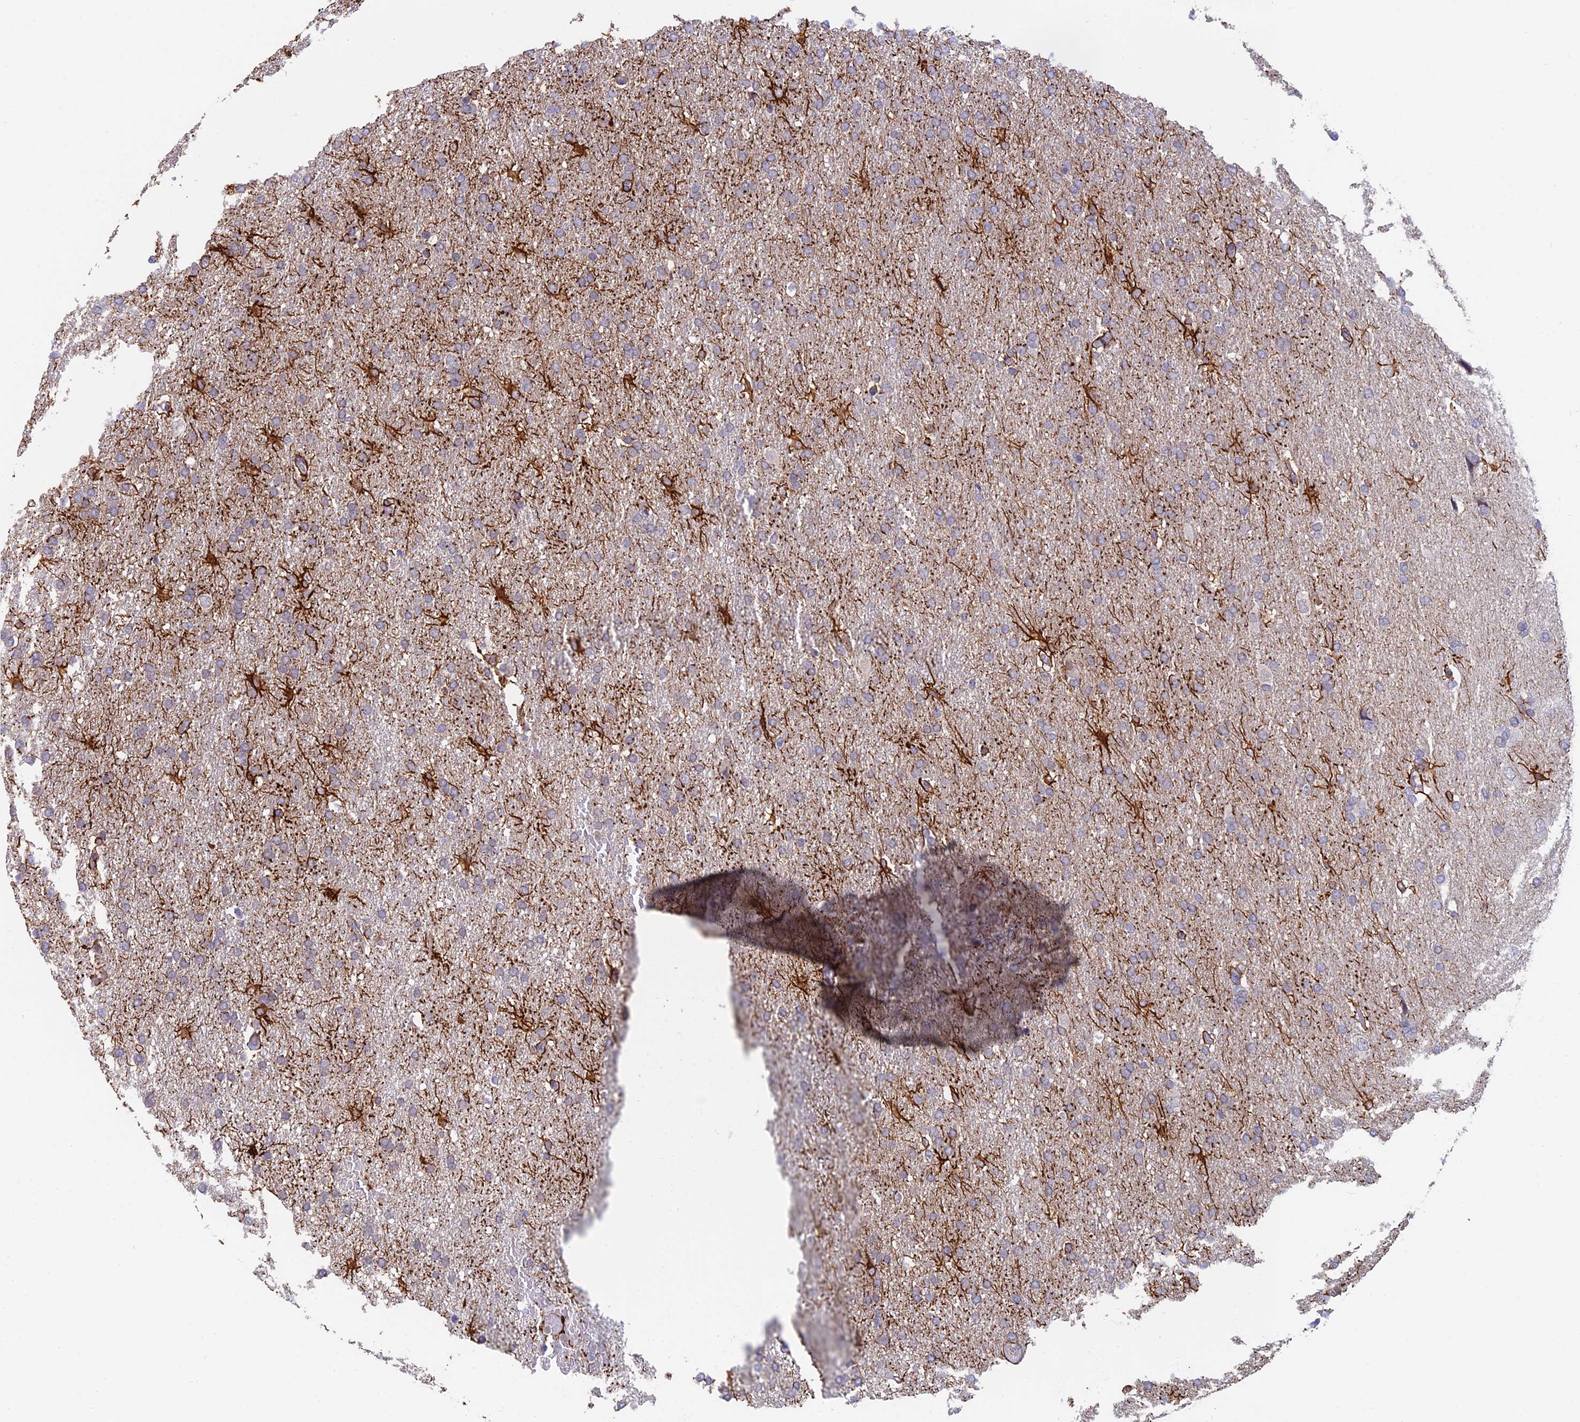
{"staining": {"intensity": "moderate", "quantity": "<25%", "location": "cytoplasmic/membranous"}, "tissue": "glioma", "cell_type": "Tumor cells", "image_type": "cancer", "snomed": [{"axis": "morphology", "description": "Glioma, malignant, High grade"}, {"axis": "topography", "description": "Brain"}], "caption": "A high-resolution image shows immunohistochemistry staining of glioma, which exhibits moderate cytoplasmic/membranous positivity in approximately <25% of tumor cells.", "gene": "PPP1R26", "patient": {"sex": "male", "age": 72}}